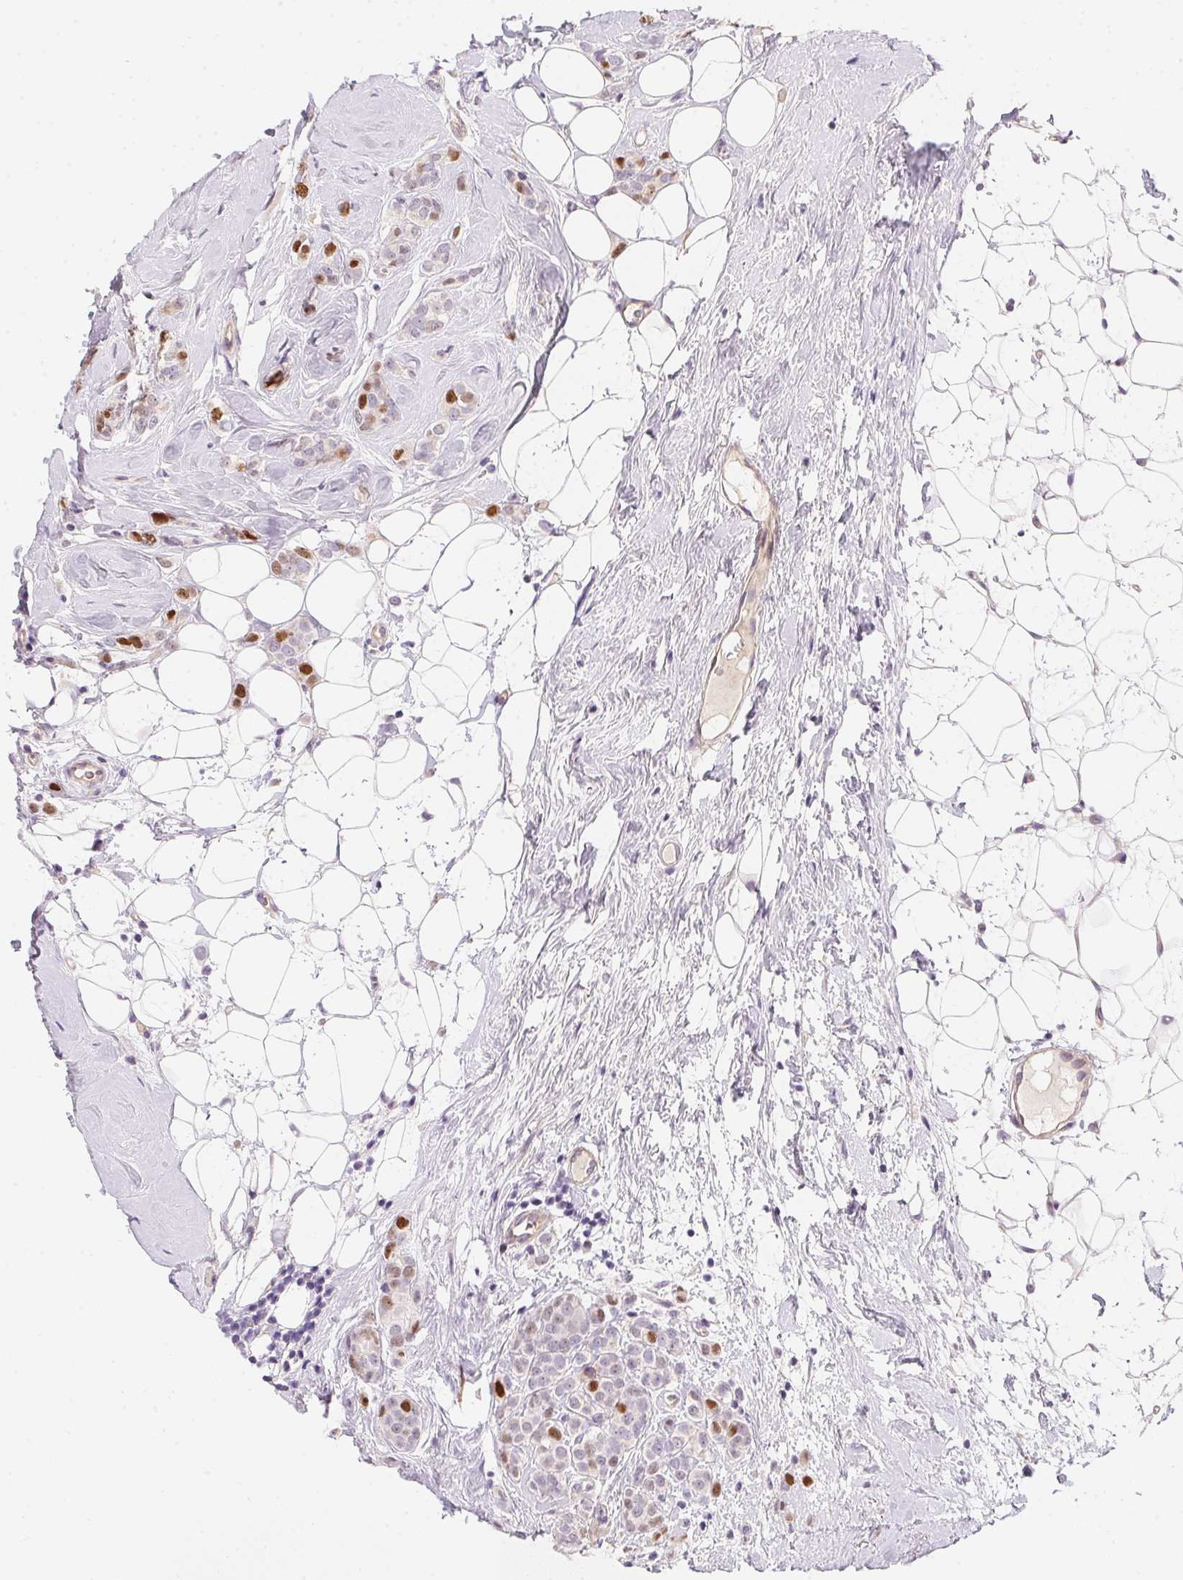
{"staining": {"intensity": "moderate", "quantity": "<25%", "location": "nuclear"}, "tissue": "breast cancer", "cell_type": "Tumor cells", "image_type": "cancer", "snomed": [{"axis": "morphology", "description": "Lobular carcinoma"}, {"axis": "topography", "description": "Breast"}], "caption": "Moderate nuclear protein positivity is identified in about <25% of tumor cells in breast lobular carcinoma. (DAB (3,3'-diaminobenzidine) IHC with brightfield microscopy, high magnification).", "gene": "HELLS", "patient": {"sex": "female", "age": 49}}